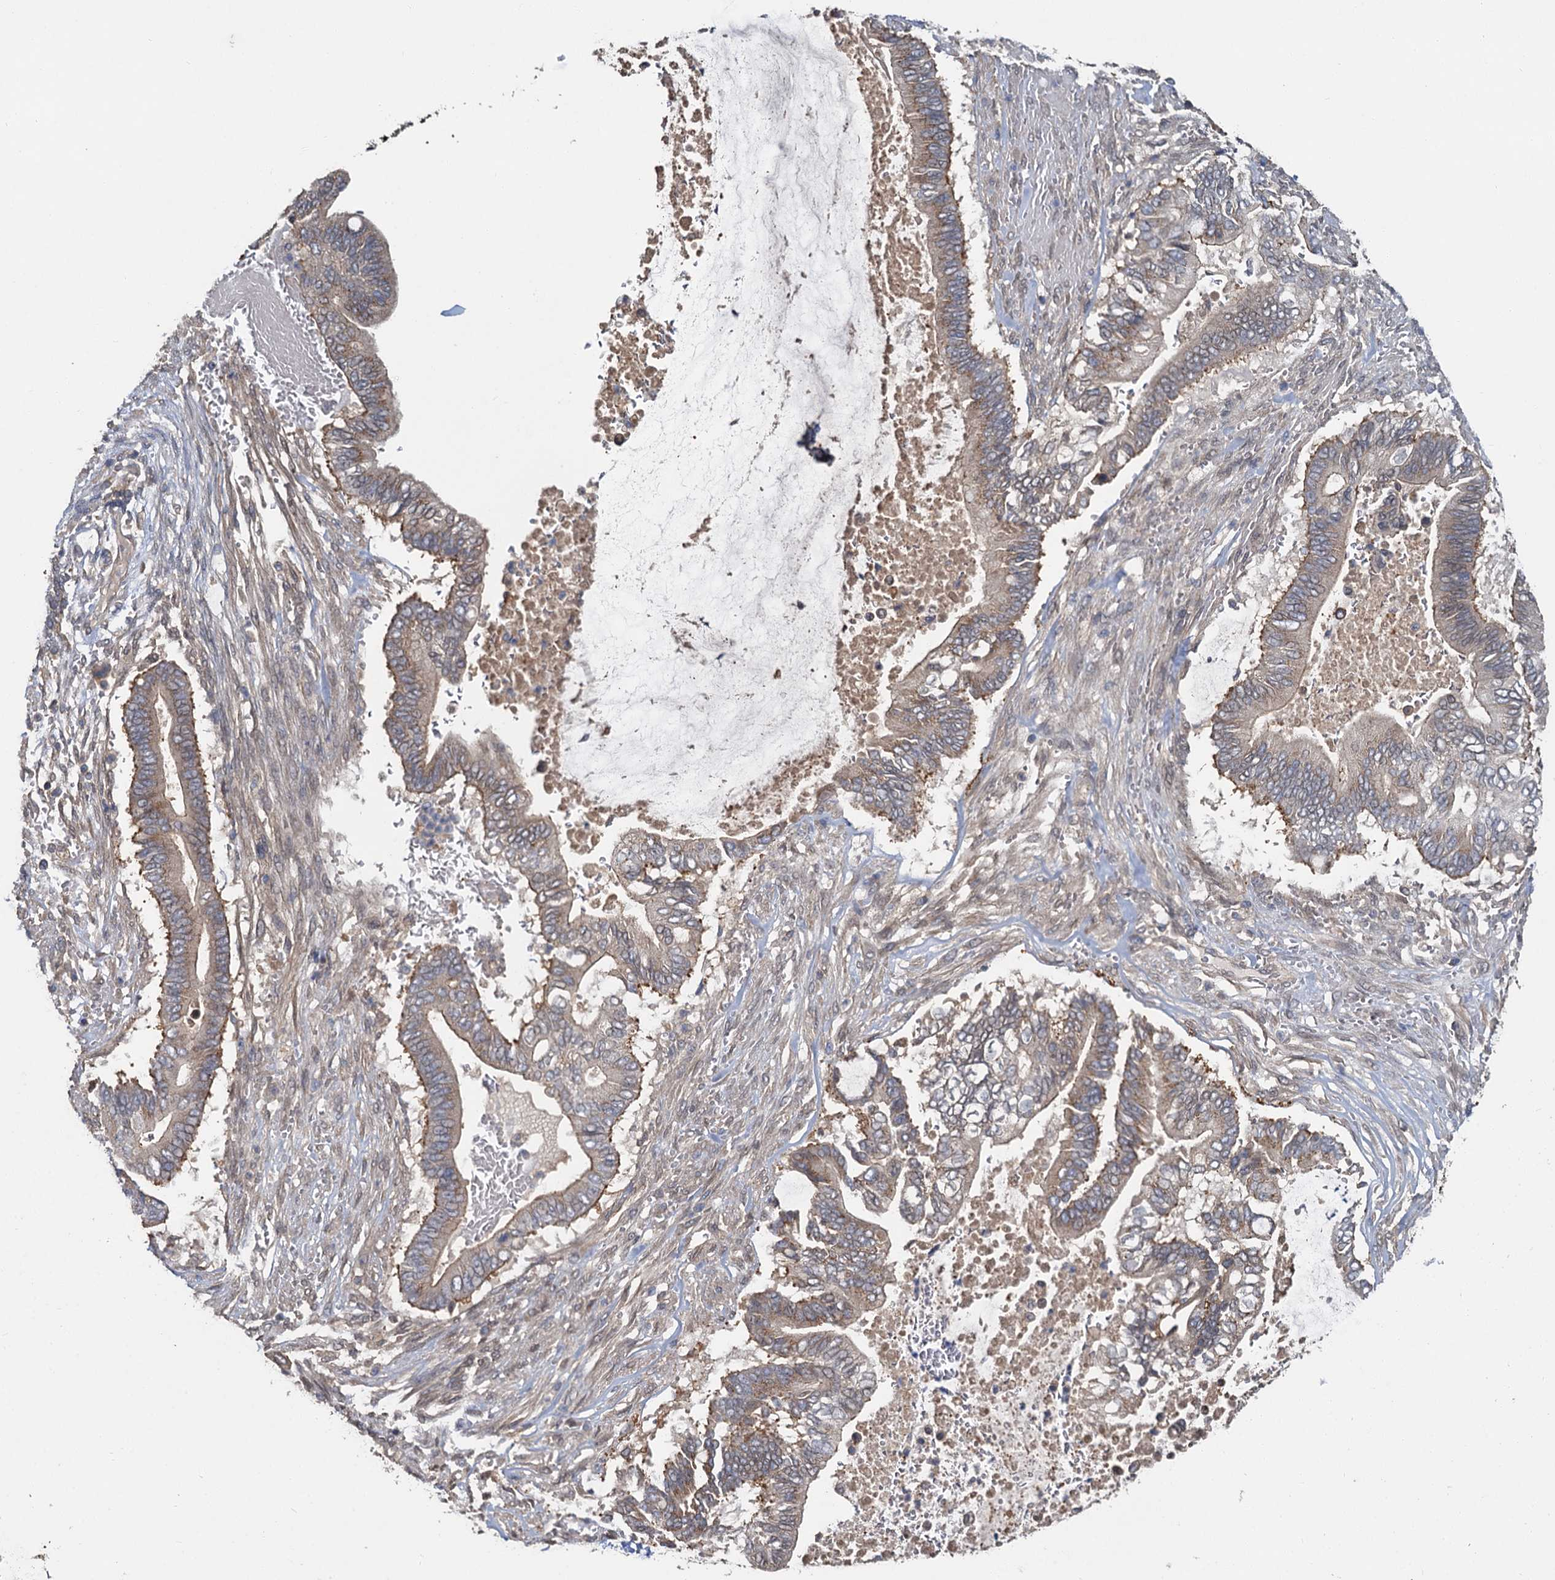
{"staining": {"intensity": "weak", "quantity": "25%-75%", "location": "cytoplasmic/membranous"}, "tissue": "pancreatic cancer", "cell_type": "Tumor cells", "image_type": "cancer", "snomed": [{"axis": "morphology", "description": "Adenocarcinoma, NOS"}, {"axis": "topography", "description": "Pancreas"}], "caption": "A brown stain highlights weak cytoplasmic/membranous expression of a protein in pancreatic cancer tumor cells.", "gene": "ZNF324", "patient": {"sex": "male", "age": 68}}